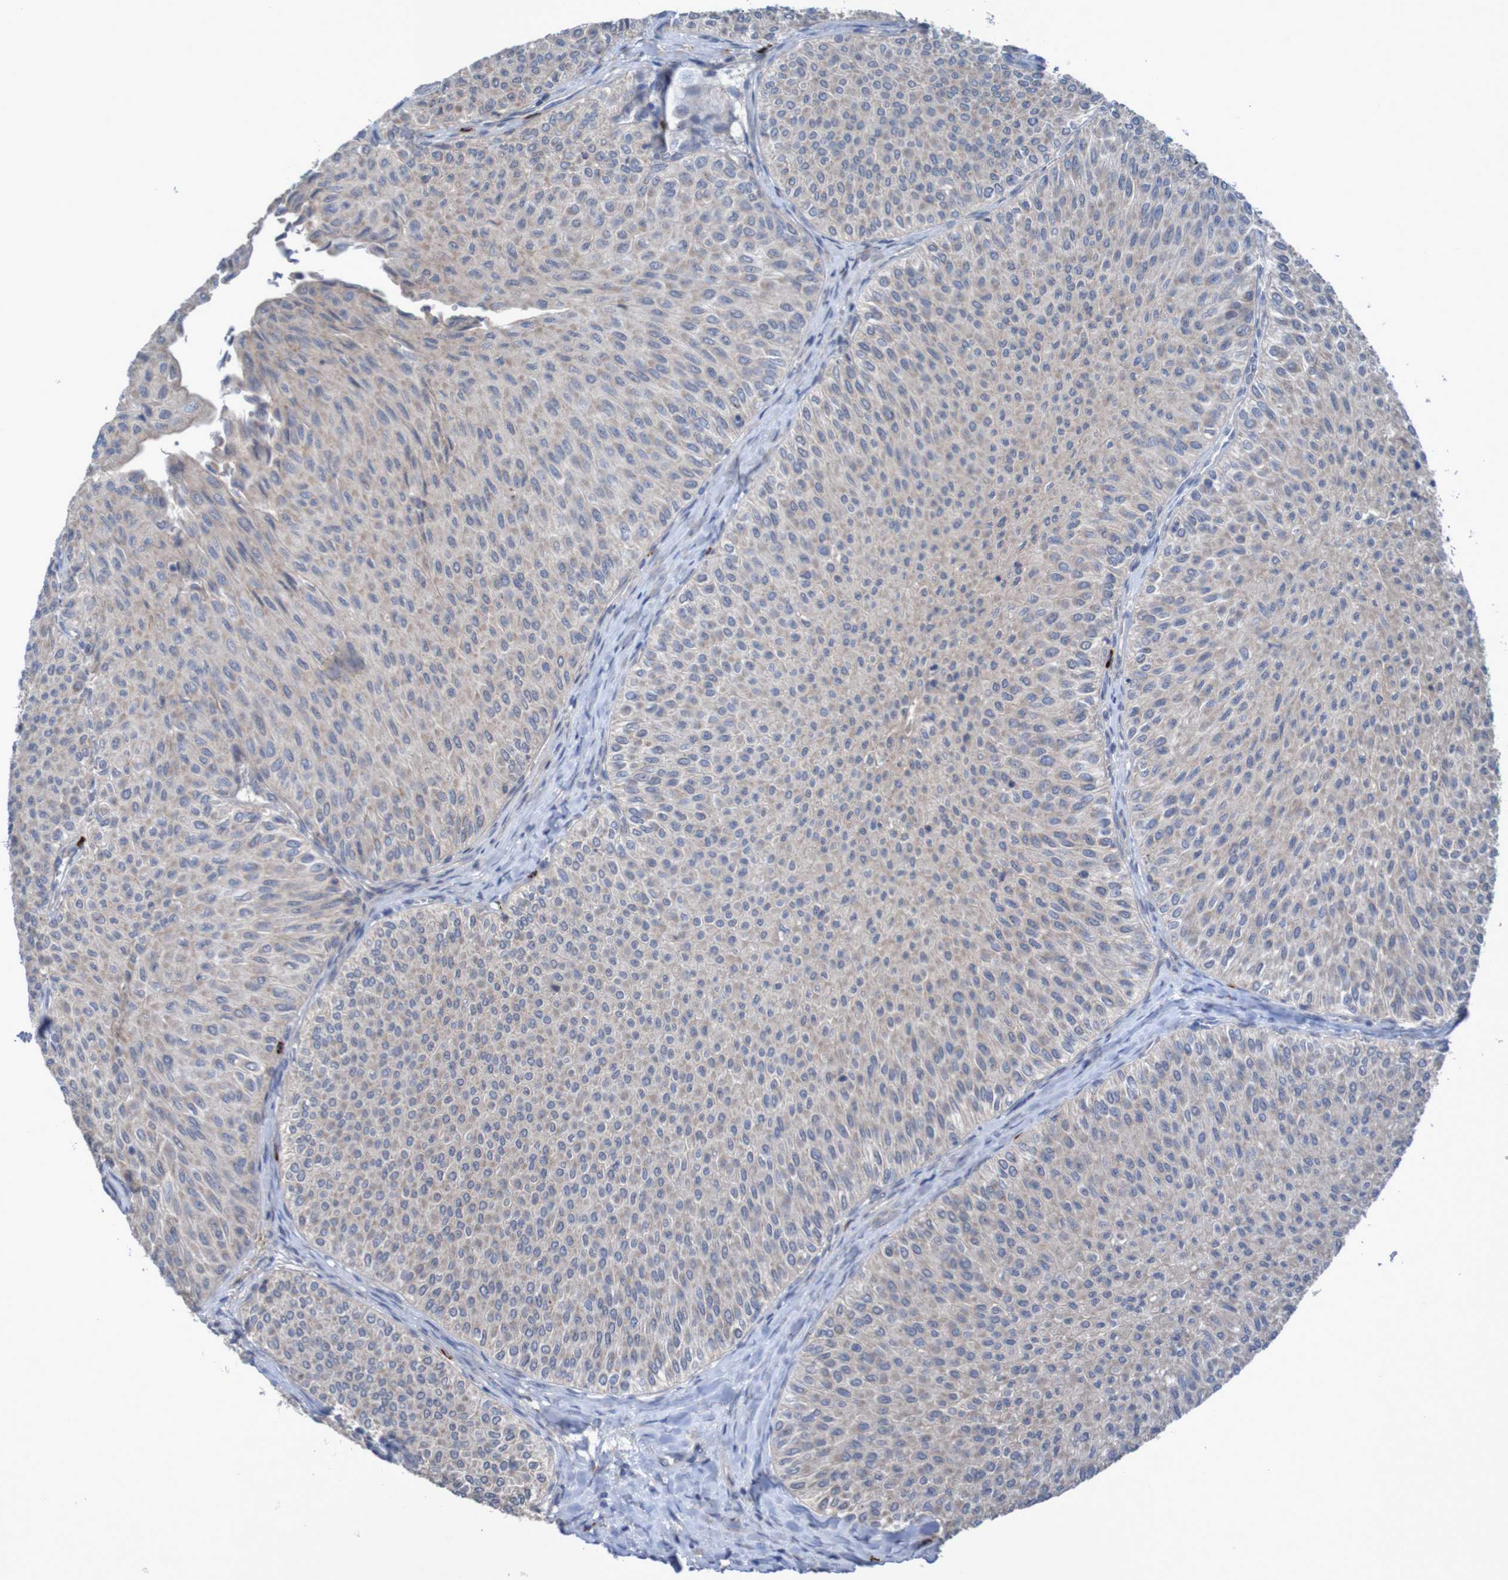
{"staining": {"intensity": "negative", "quantity": "none", "location": "none"}, "tissue": "urothelial cancer", "cell_type": "Tumor cells", "image_type": "cancer", "snomed": [{"axis": "morphology", "description": "Urothelial carcinoma, Low grade"}, {"axis": "topography", "description": "Urinary bladder"}], "caption": "The immunohistochemistry photomicrograph has no significant staining in tumor cells of urothelial cancer tissue.", "gene": "ANGPT4", "patient": {"sex": "male", "age": 78}}